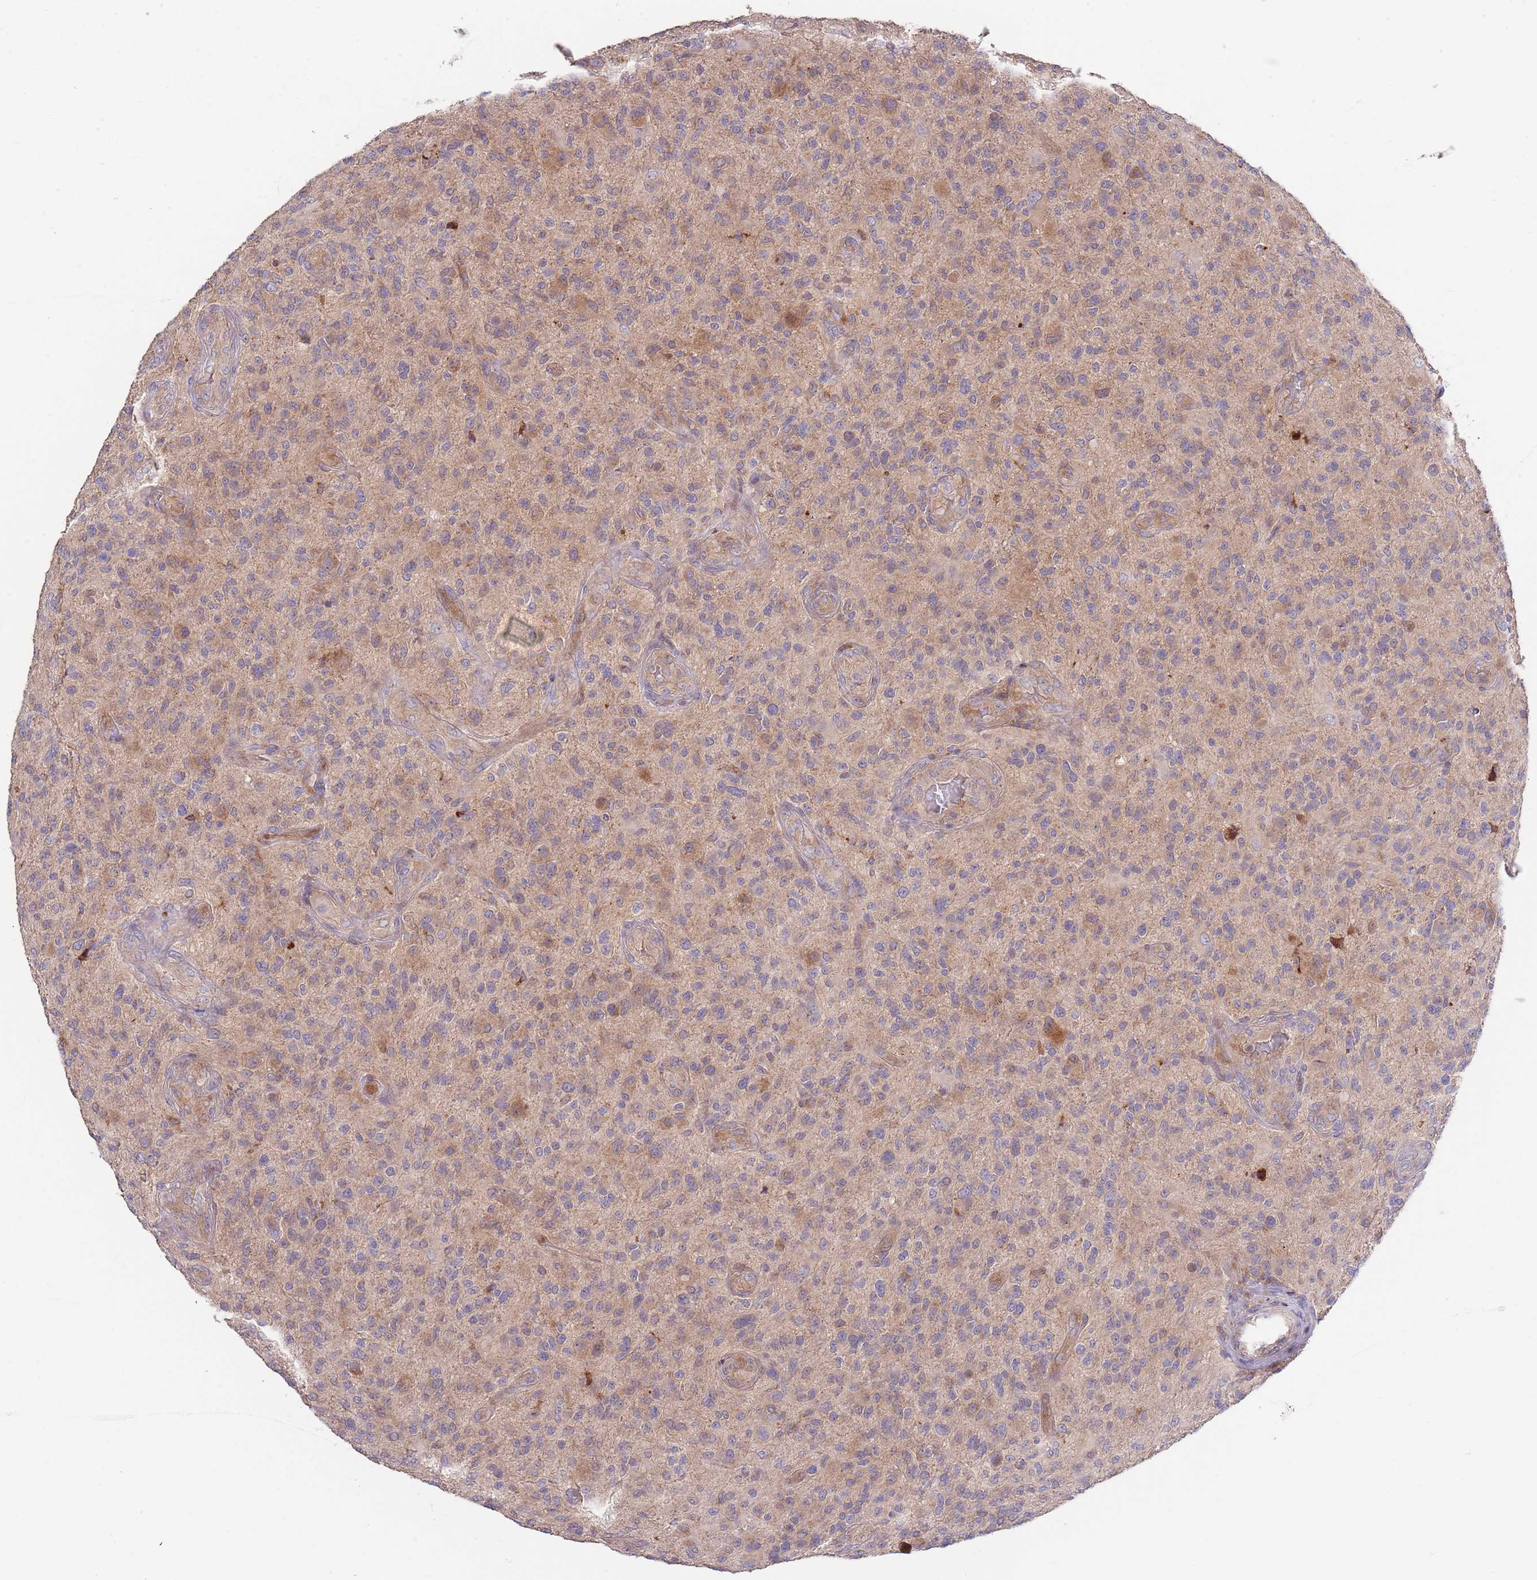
{"staining": {"intensity": "weak", "quantity": "25%-75%", "location": "cytoplasmic/membranous"}, "tissue": "glioma", "cell_type": "Tumor cells", "image_type": "cancer", "snomed": [{"axis": "morphology", "description": "Glioma, malignant, High grade"}, {"axis": "topography", "description": "Brain"}], "caption": "The photomicrograph displays a brown stain indicating the presence of a protein in the cytoplasmic/membranous of tumor cells in malignant glioma (high-grade).", "gene": "ABCC10", "patient": {"sex": "male", "age": 47}}